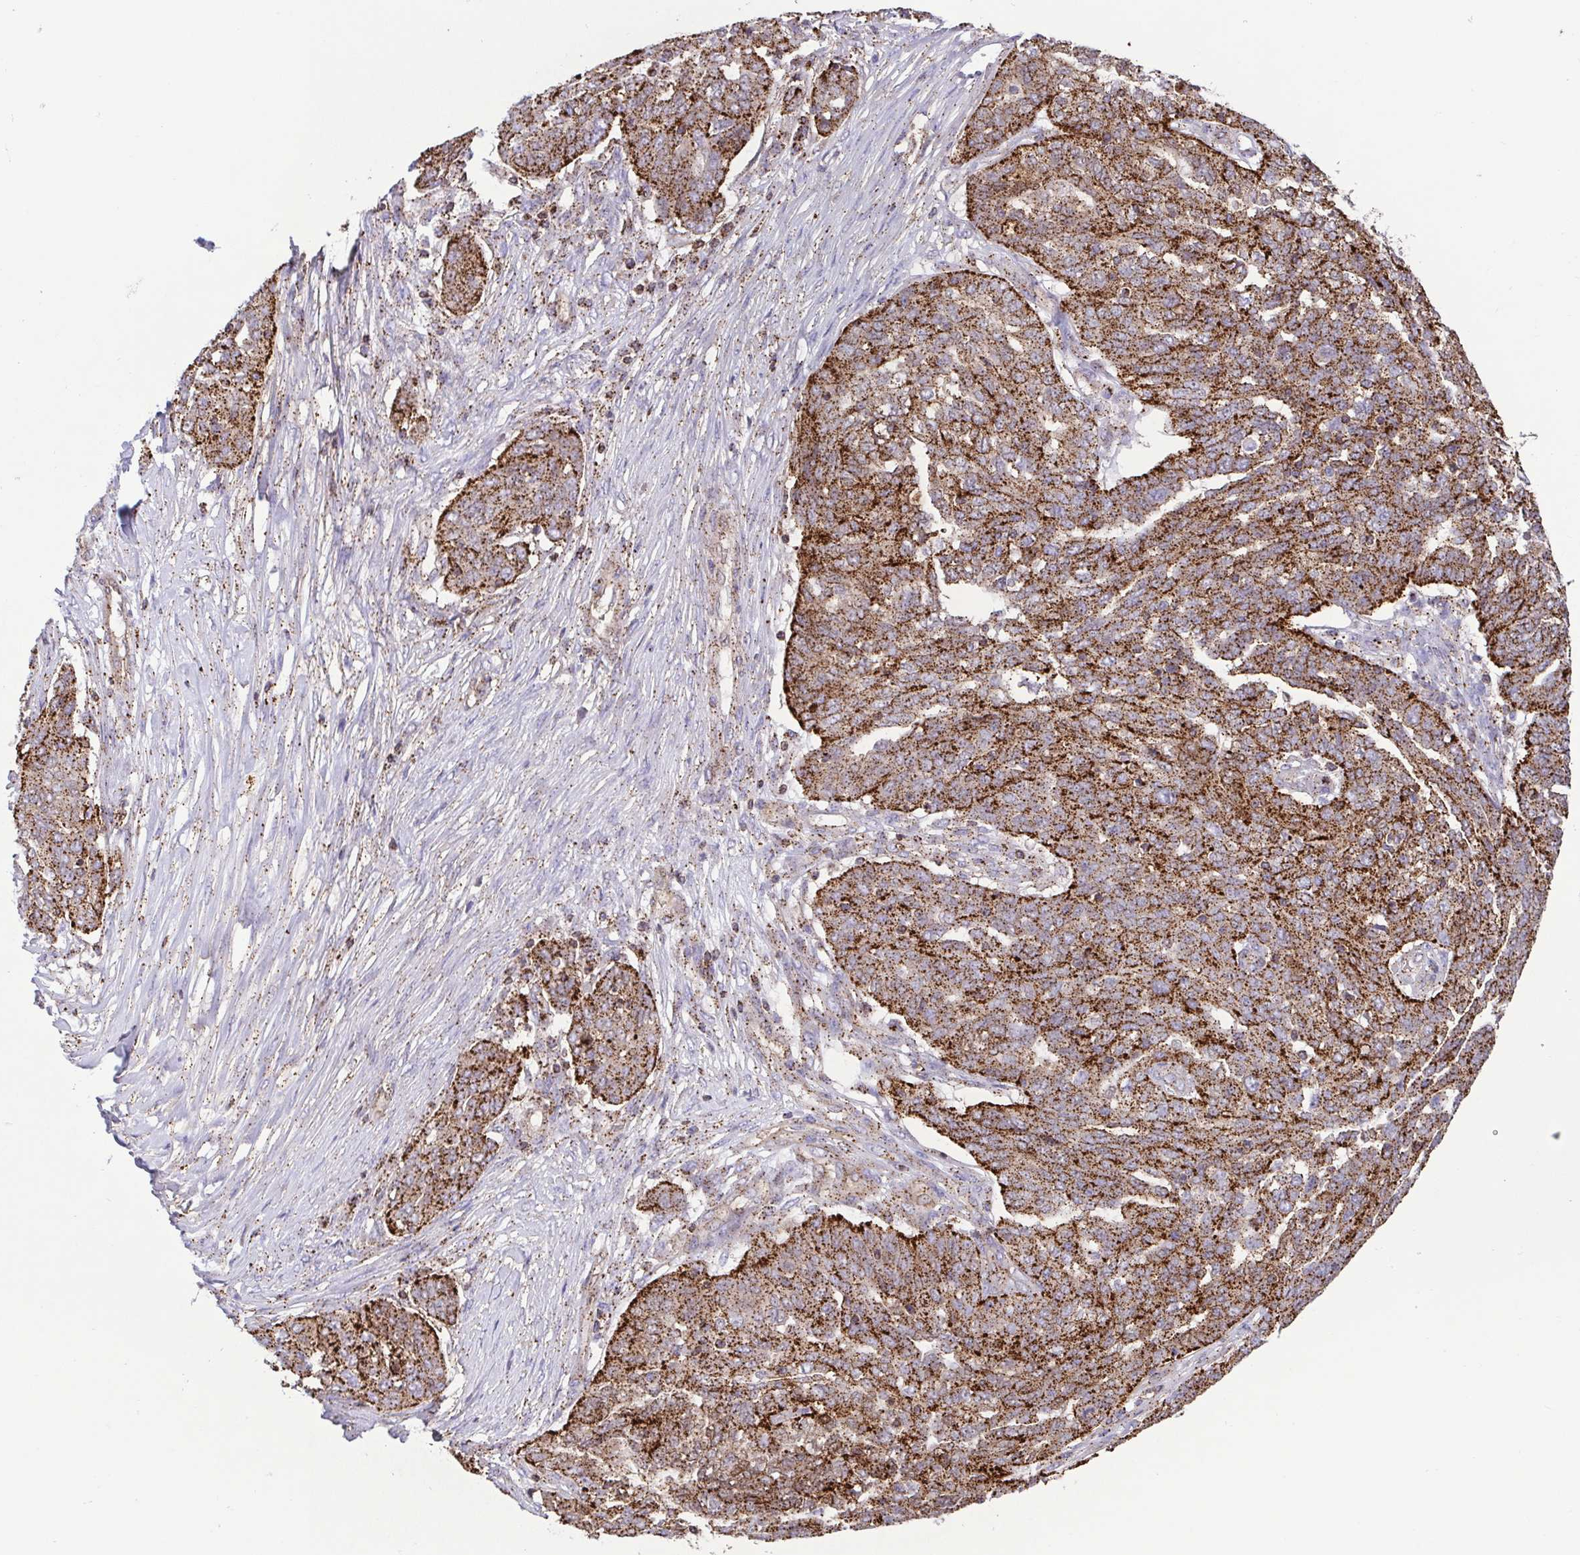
{"staining": {"intensity": "strong", "quantity": ">75%", "location": "cytoplasmic/membranous"}, "tissue": "ovarian cancer", "cell_type": "Tumor cells", "image_type": "cancer", "snomed": [{"axis": "morphology", "description": "Cystadenocarcinoma, serous, NOS"}, {"axis": "topography", "description": "Ovary"}], "caption": "Protein staining by immunohistochemistry (IHC) shows strong cytoplasmic/membranous positivity in about >75% of tumor cells in ovarian cancer (serous cystadenocarcinoma).", "gene": "CHMP1B", "patient": {"sex": "female", "age": 67}}